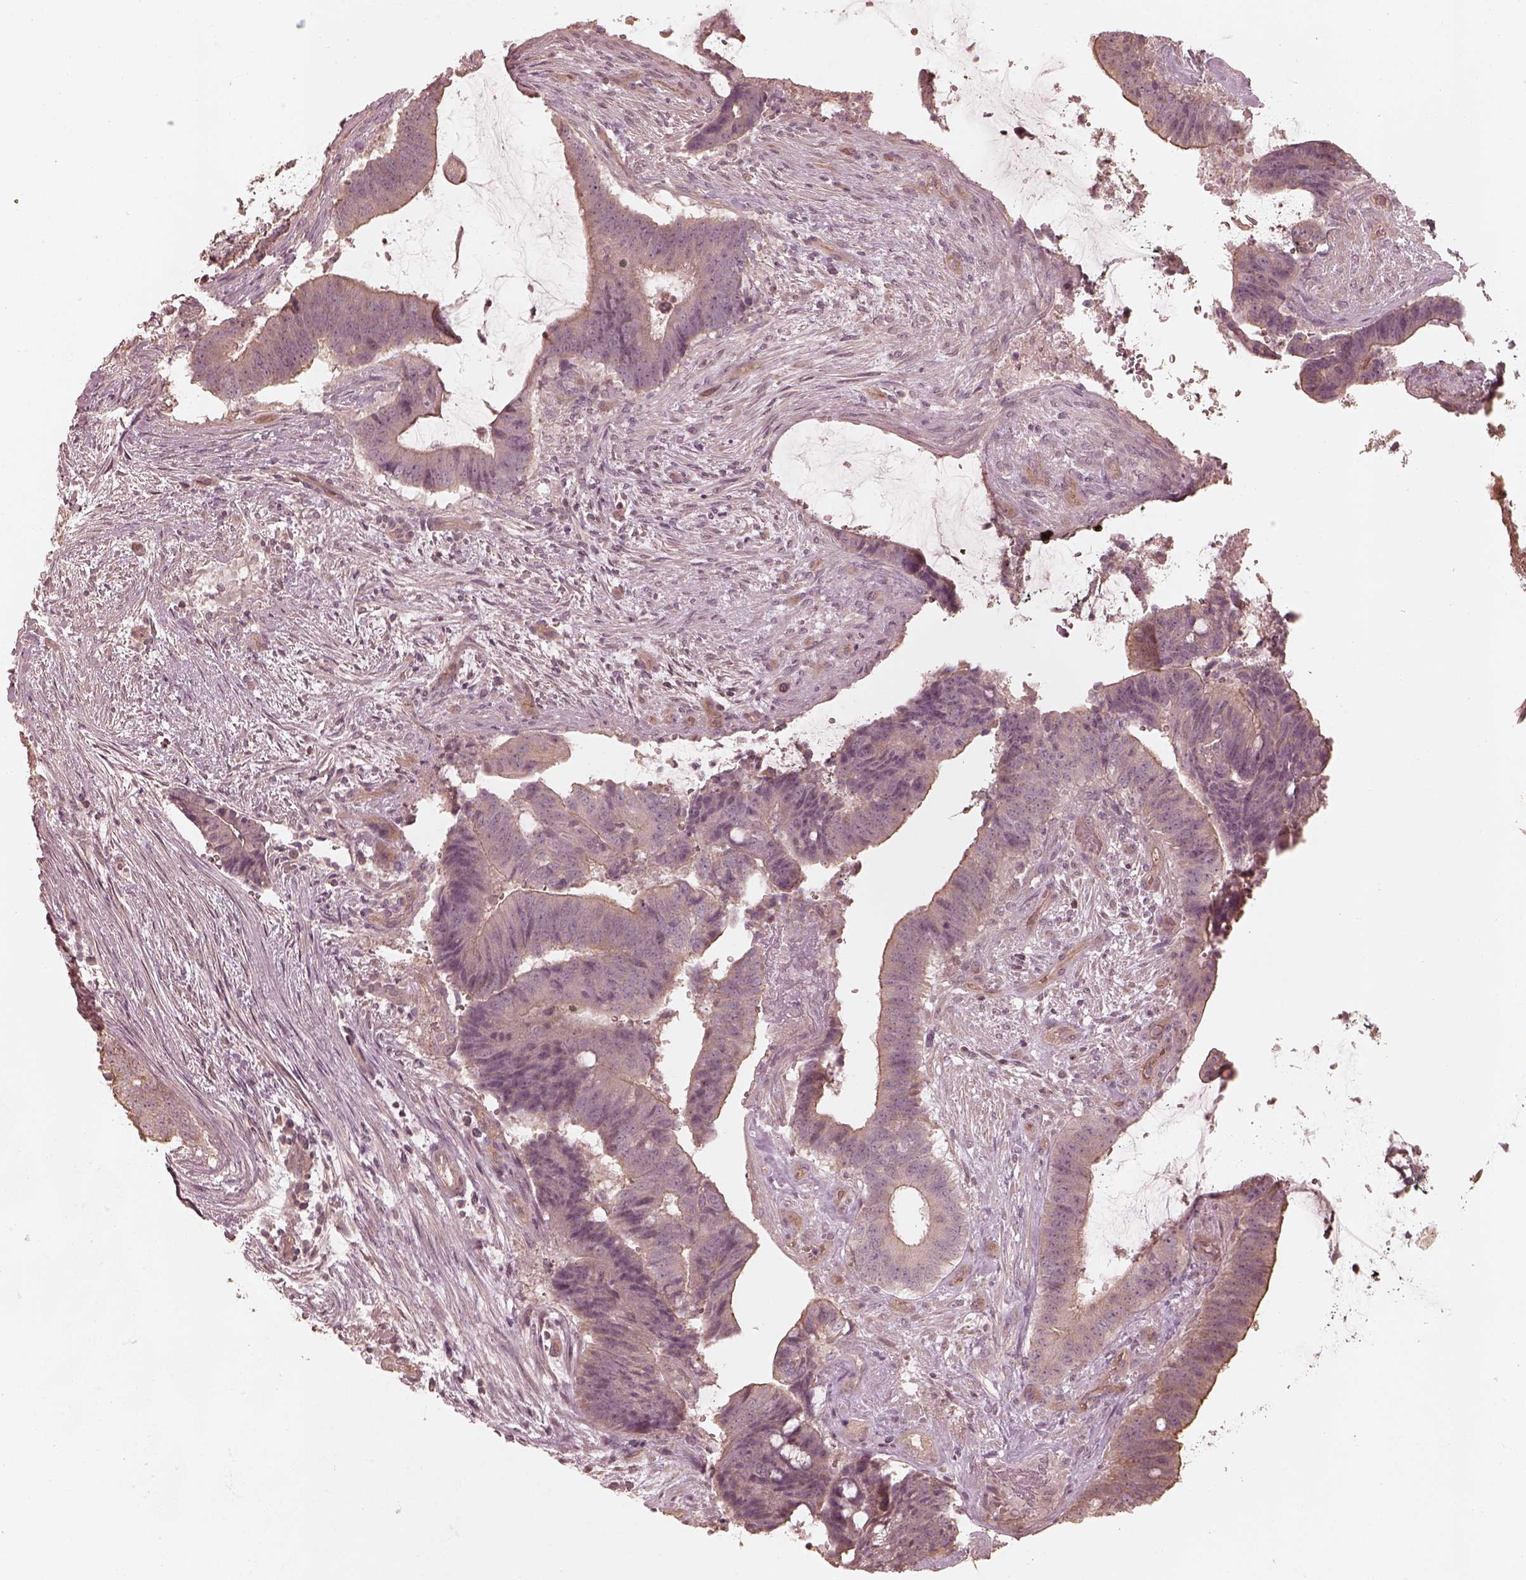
{"staining": {"intensity": "weak", "quantity": "<25%", "location": "cytoplasmic/membranous"}, "tissue": "colorectal cancer", "cell_type": "Tumor cells", "image_type": "cancer", "snomed": [{"axis": "morphology", "description": "Adenocarcinoma, NOS"}, {"axis": "topography", "description": "Colon"}], "caption": "The photomicrograph demonstrates no significant staining in tumor cells of adenocarcinoma (colorectal).", "gene": "KIF5C", "patient": {"sex": "female", "age": 43}}